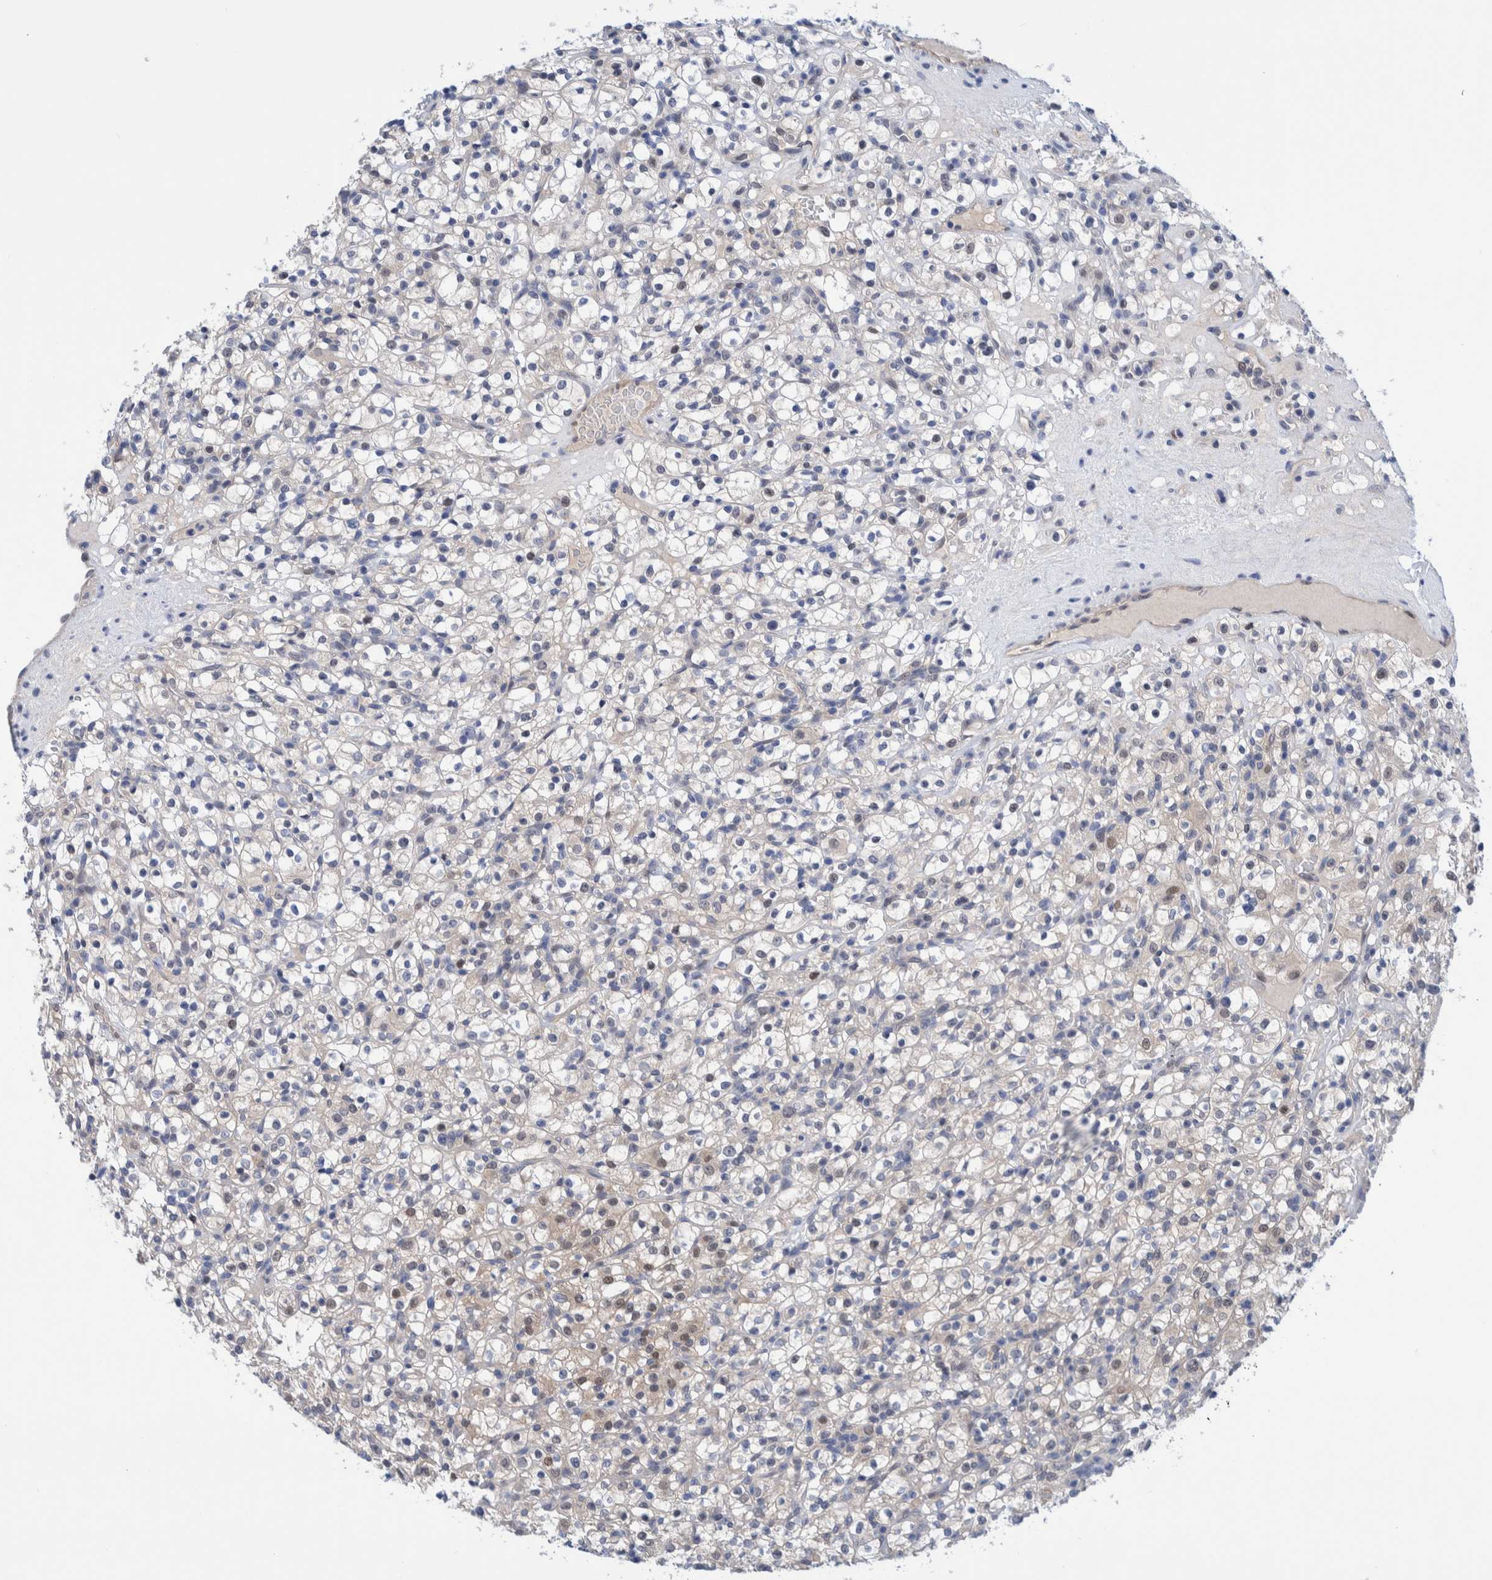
{"staining": {"intensity": "moderate", "quantity": "<25%", "location": "nuclear"}, "tissue": "renal cancer", "cell_type": "Tumor cells", "image_type": "cancer", "snomed": [{"axis": "morphology", "description": "Normal tissue, NOS"}, {"axis": "morphology", "description": "Adenocarcinoma, NOS"}, {"axis": "topography", "description": "Kidney"}], "caption": "Immunohistochemistry (IHC) (DAB) staining of renal cancer demonstrates moderate nuclear protein expression in approximately <25% of tumor cells. (brown staining indicates protein expression, while blue staining denotes nuclei).", "gene": "PFAS", "patient": {"sex": "female", "age": 72}}